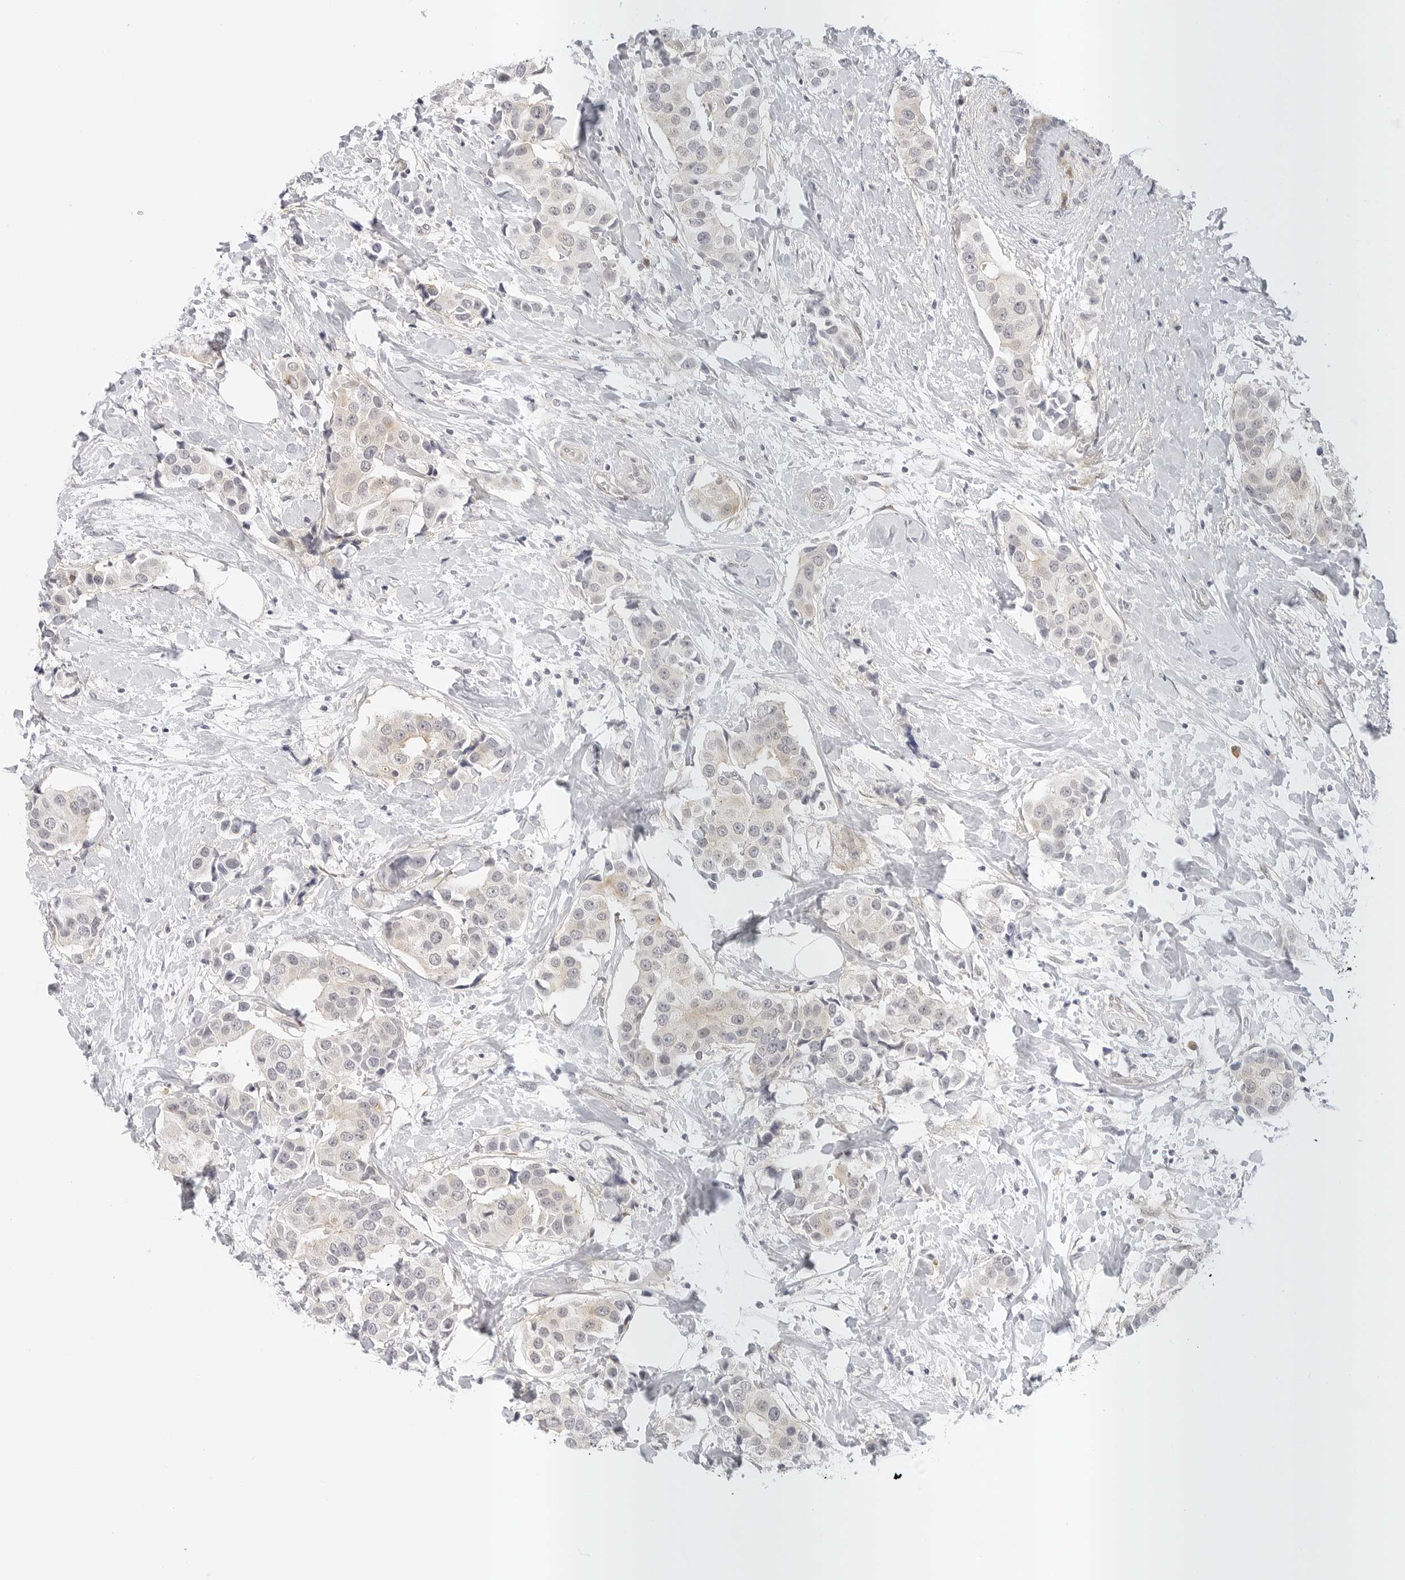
{"staining": {"intensity": "weak", "quantity": "25%-75%", "location": "cytoplasmic/membranous"}, "tissue": "breast cancer", "cell_type": "Tumor cells", "image_type": "cancer", "snomed": [{"axis": "morphology", "description": "Normal tissue, NOS"}, {"axis": "morphology", "description": "Duct carcinoma"}, {"axis": "topography", "description": "Breast"}], "caption": "A low amount of weak cytoplasmic/membranous expression is identified in approximately 25%-75% of tumor cells in breast cancer tissue.", "gene": "TCP1", "patient": {"sex": "female", "age": 39}}